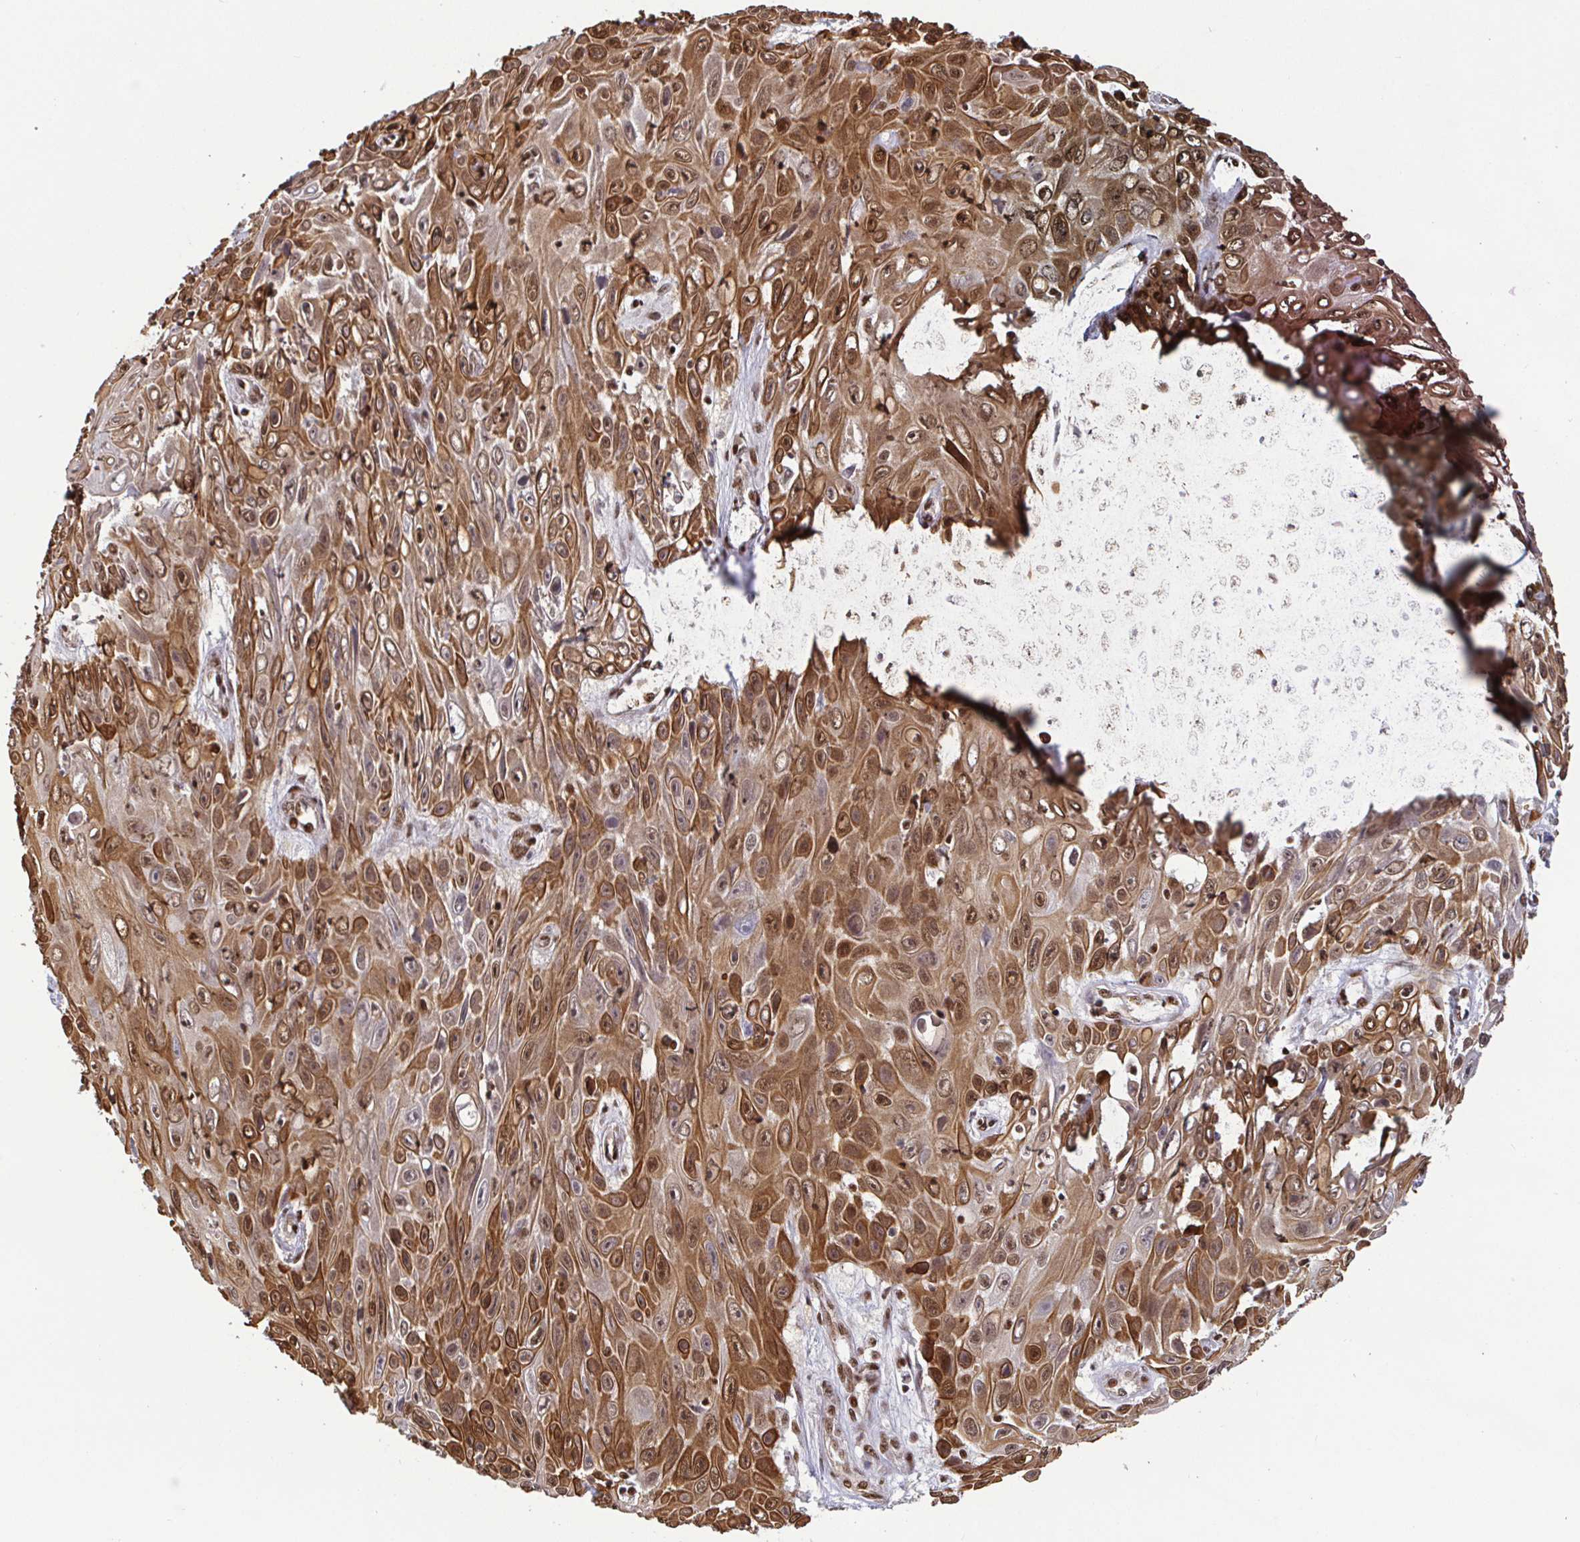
{"staining": {"intensity": "moderate", "quantity": ">75%", "location": "cytoplasmic/membranous,nuclear"}, "tissue": "skin cancer", "cell_type": "Tumor cells", "image_type": "cancer", "snomed": [{"axis": "morphology", "description": "Squamous cell carcinoma, NOS"}, {"axis": "topography", "description": "Skin"}], "caption": "Approximately >75% of tumor cells in human skin cancer exhibit moderate cytoplasmic/membranous and nuclear protein staining as visualized by brown immunohistochemical staining.", "gene": "SP3", "patient": {"sex": "male", "age": 82}}